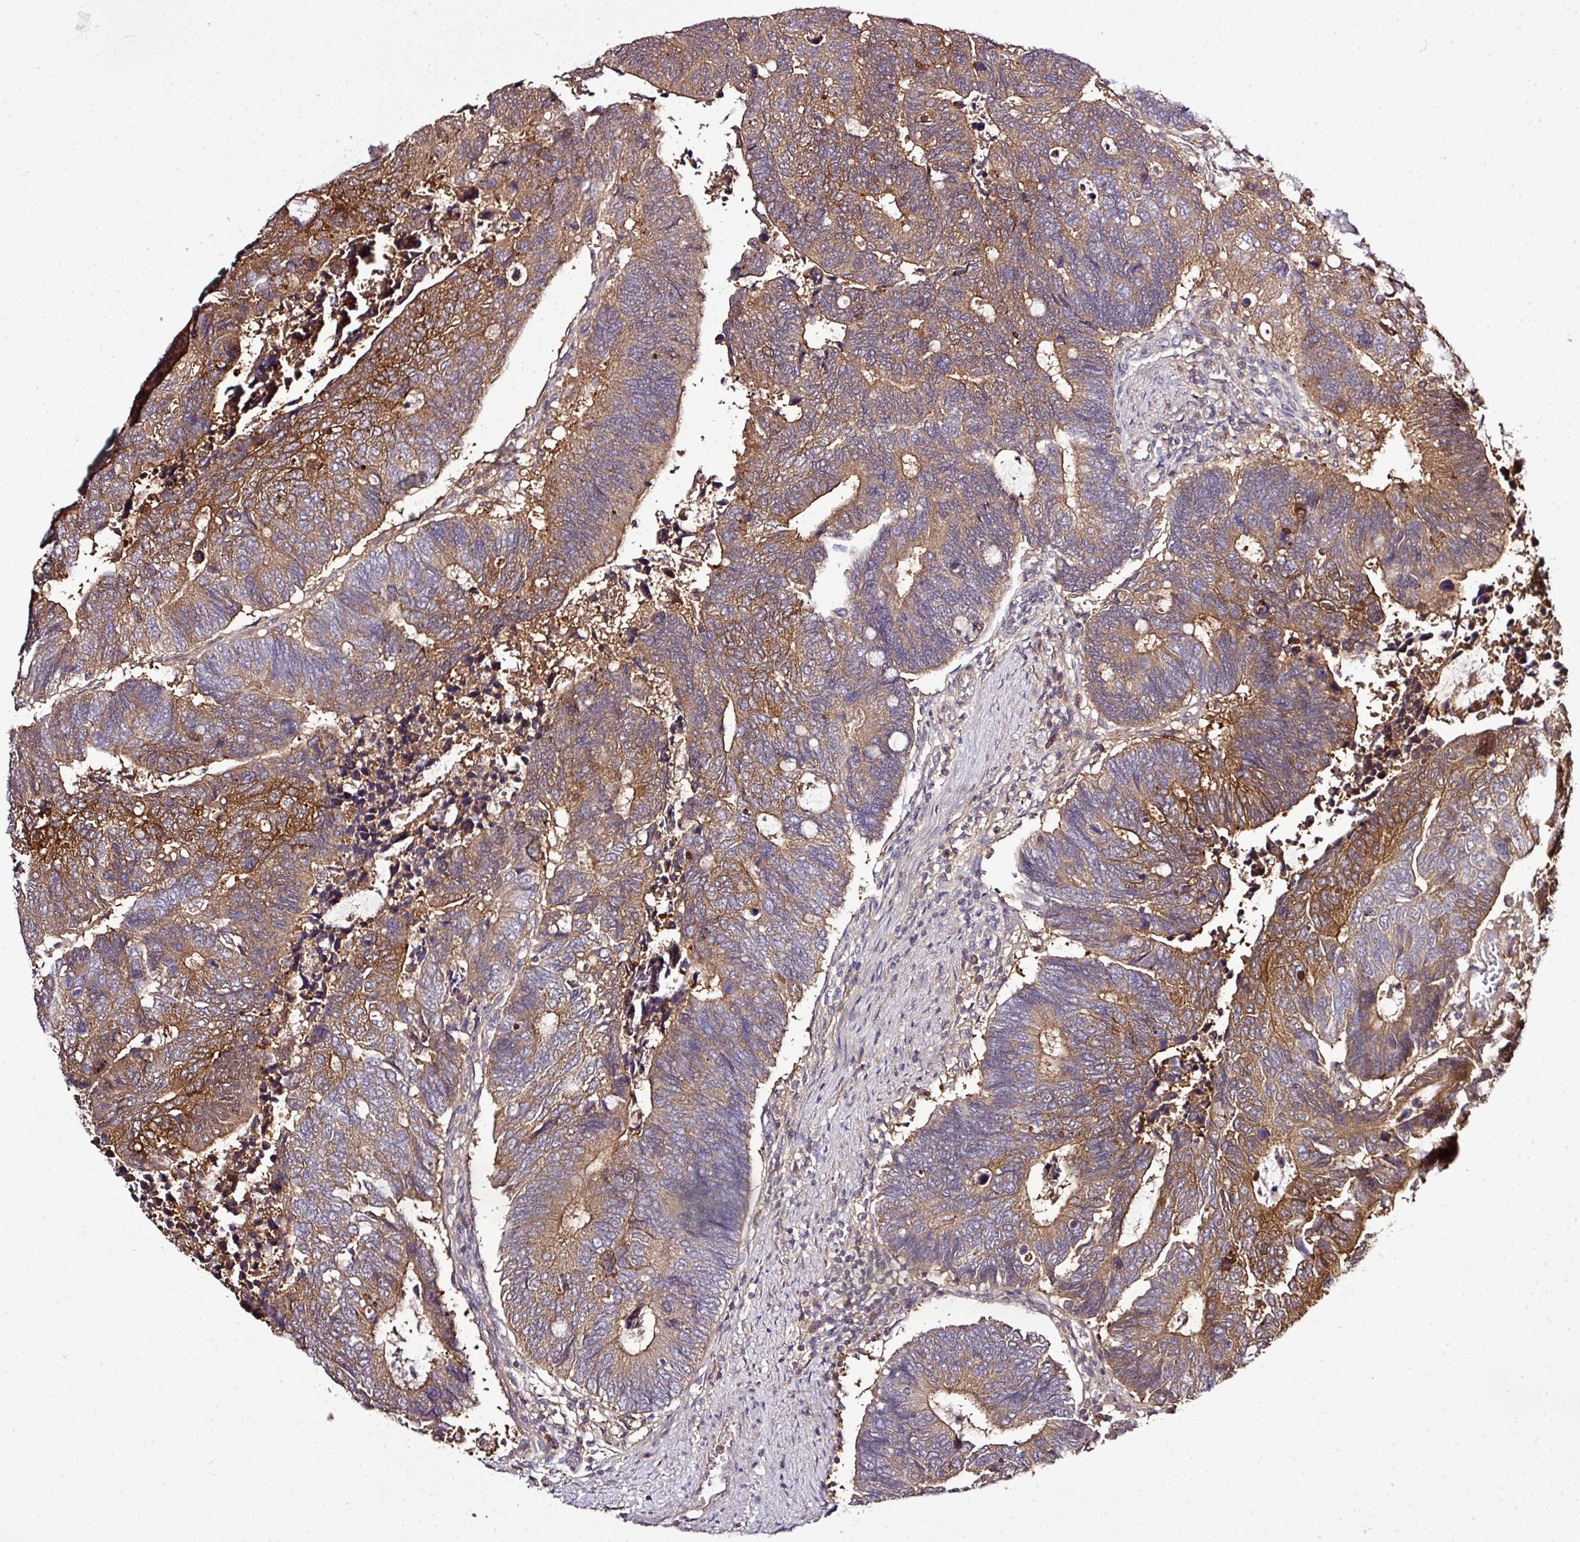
{"staining": {"intensity": "moderate", "quantity": ">75%", "location": "cytoplasmic/membranous"}, "tissue": "colorectal cancer", "cell_type": "Tumor cells", "image_type": "cancer", "snomed": [{"axis": "morphology", "description": "Adenocarcinoma, NOS"}, {"axis": "topography", "description": "Colon"}], "caption": "Colorectal cancer (adenocarcinoma) was stained to show a protein in brown. There is medium levels of moderate cytoplasmic/membranous expression in approximately >75% of tumor cells. (Brightfield microscopy of DAB IHC at high magnification).", "gene": "TMEM107", "patient": {"sex": "male", "age": 87}}